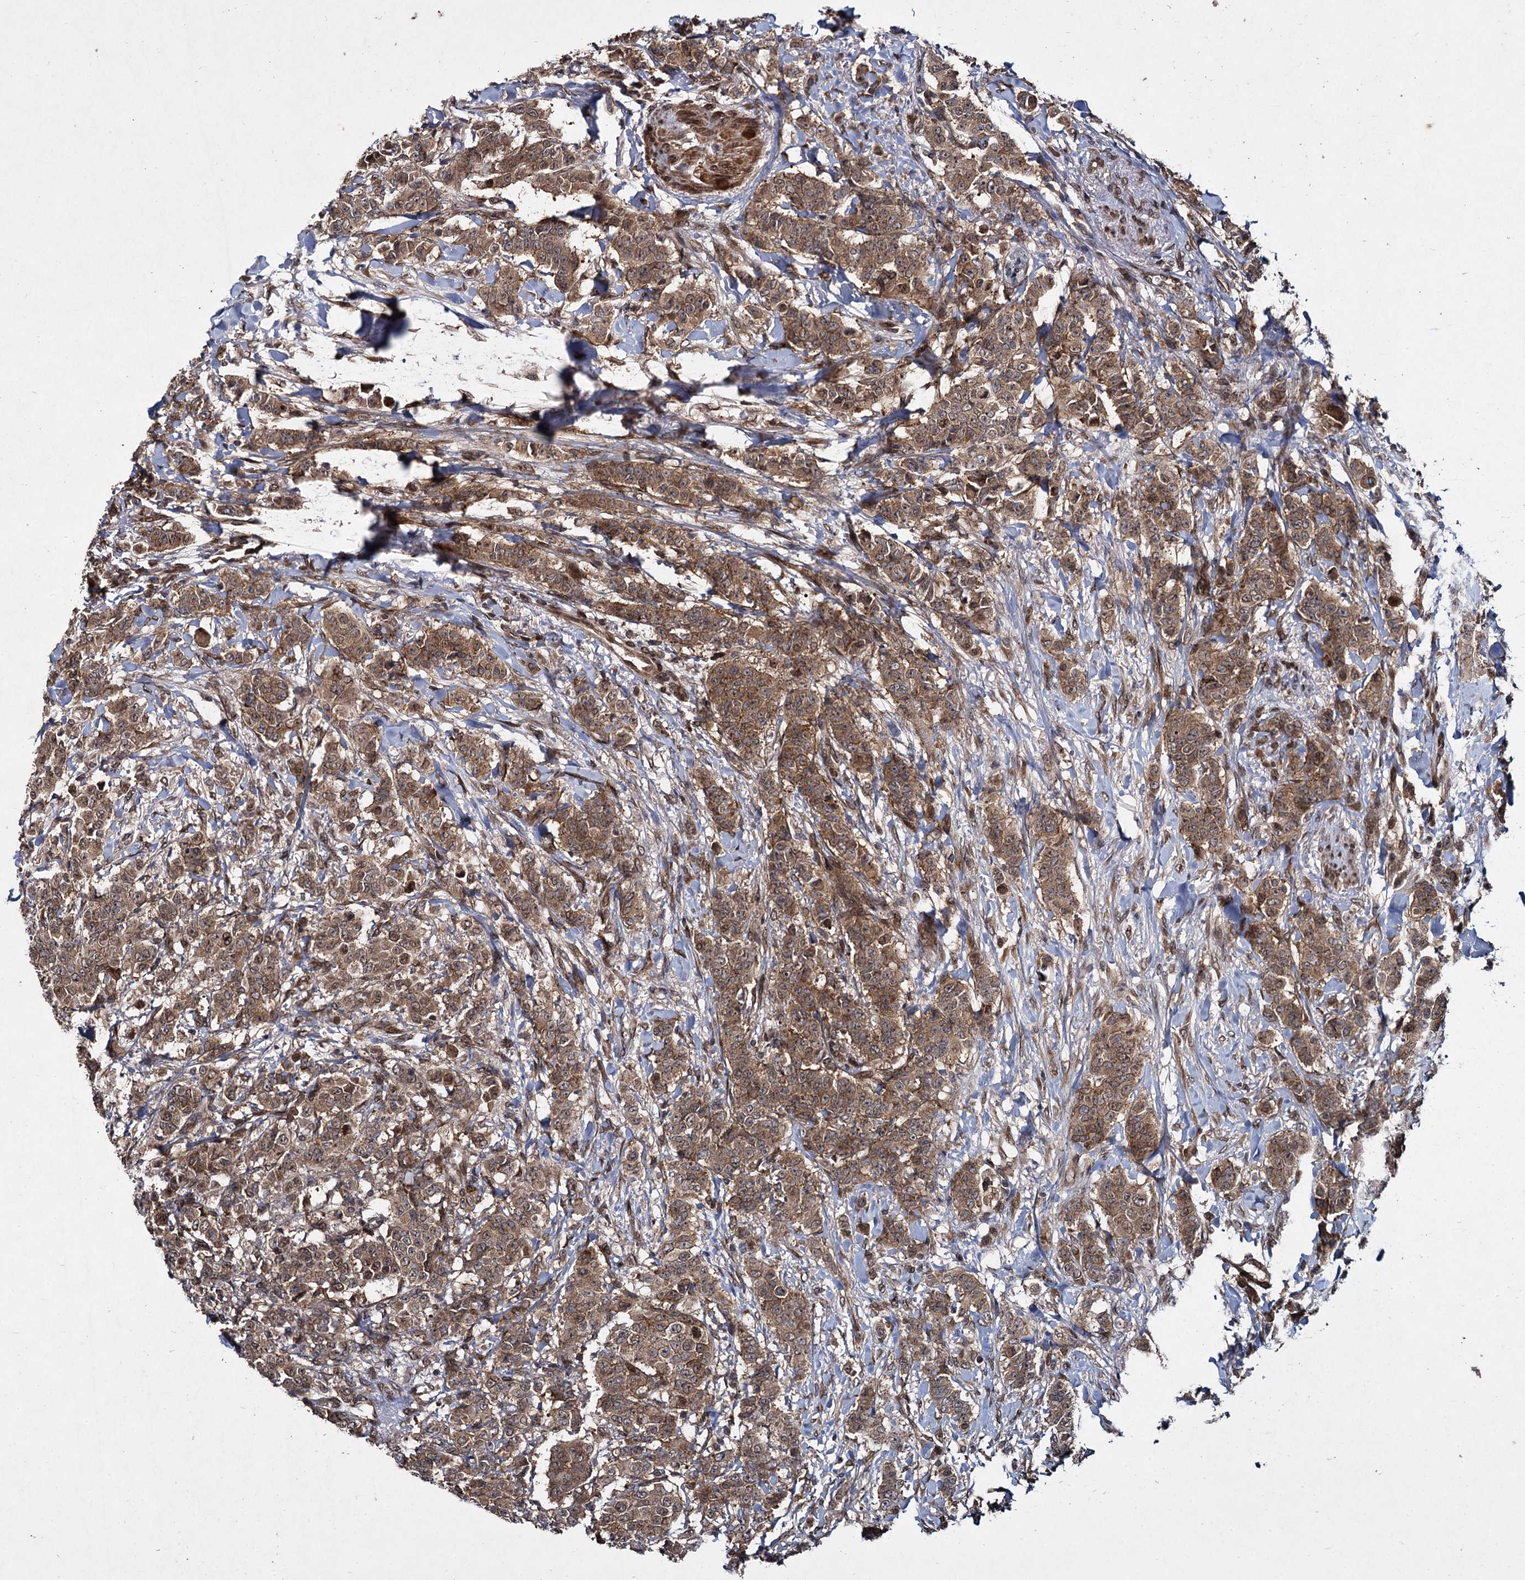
{"staining": {"intensity": "moderate", "quantity": ">75%", "location": "cytoplasmic/membranous,nuclear"}, "tissue": "breast cancer", "cell_type": "Tumor cells", "image_type": "cancer", "snomed": [{"axis": "morphology", "description": "Duct carcinoma"}, {"axis": "topography", "description": "Breast"}], "caption": "Tumor cells exhibit medium levels of moderate cytoplasmic/membranous and nuclear expression in approximately >75% of cells in breast infiltrating ductal carcinoma.", "gene": "DCP1B", "patient": {"sex": "female", "age": 40}}